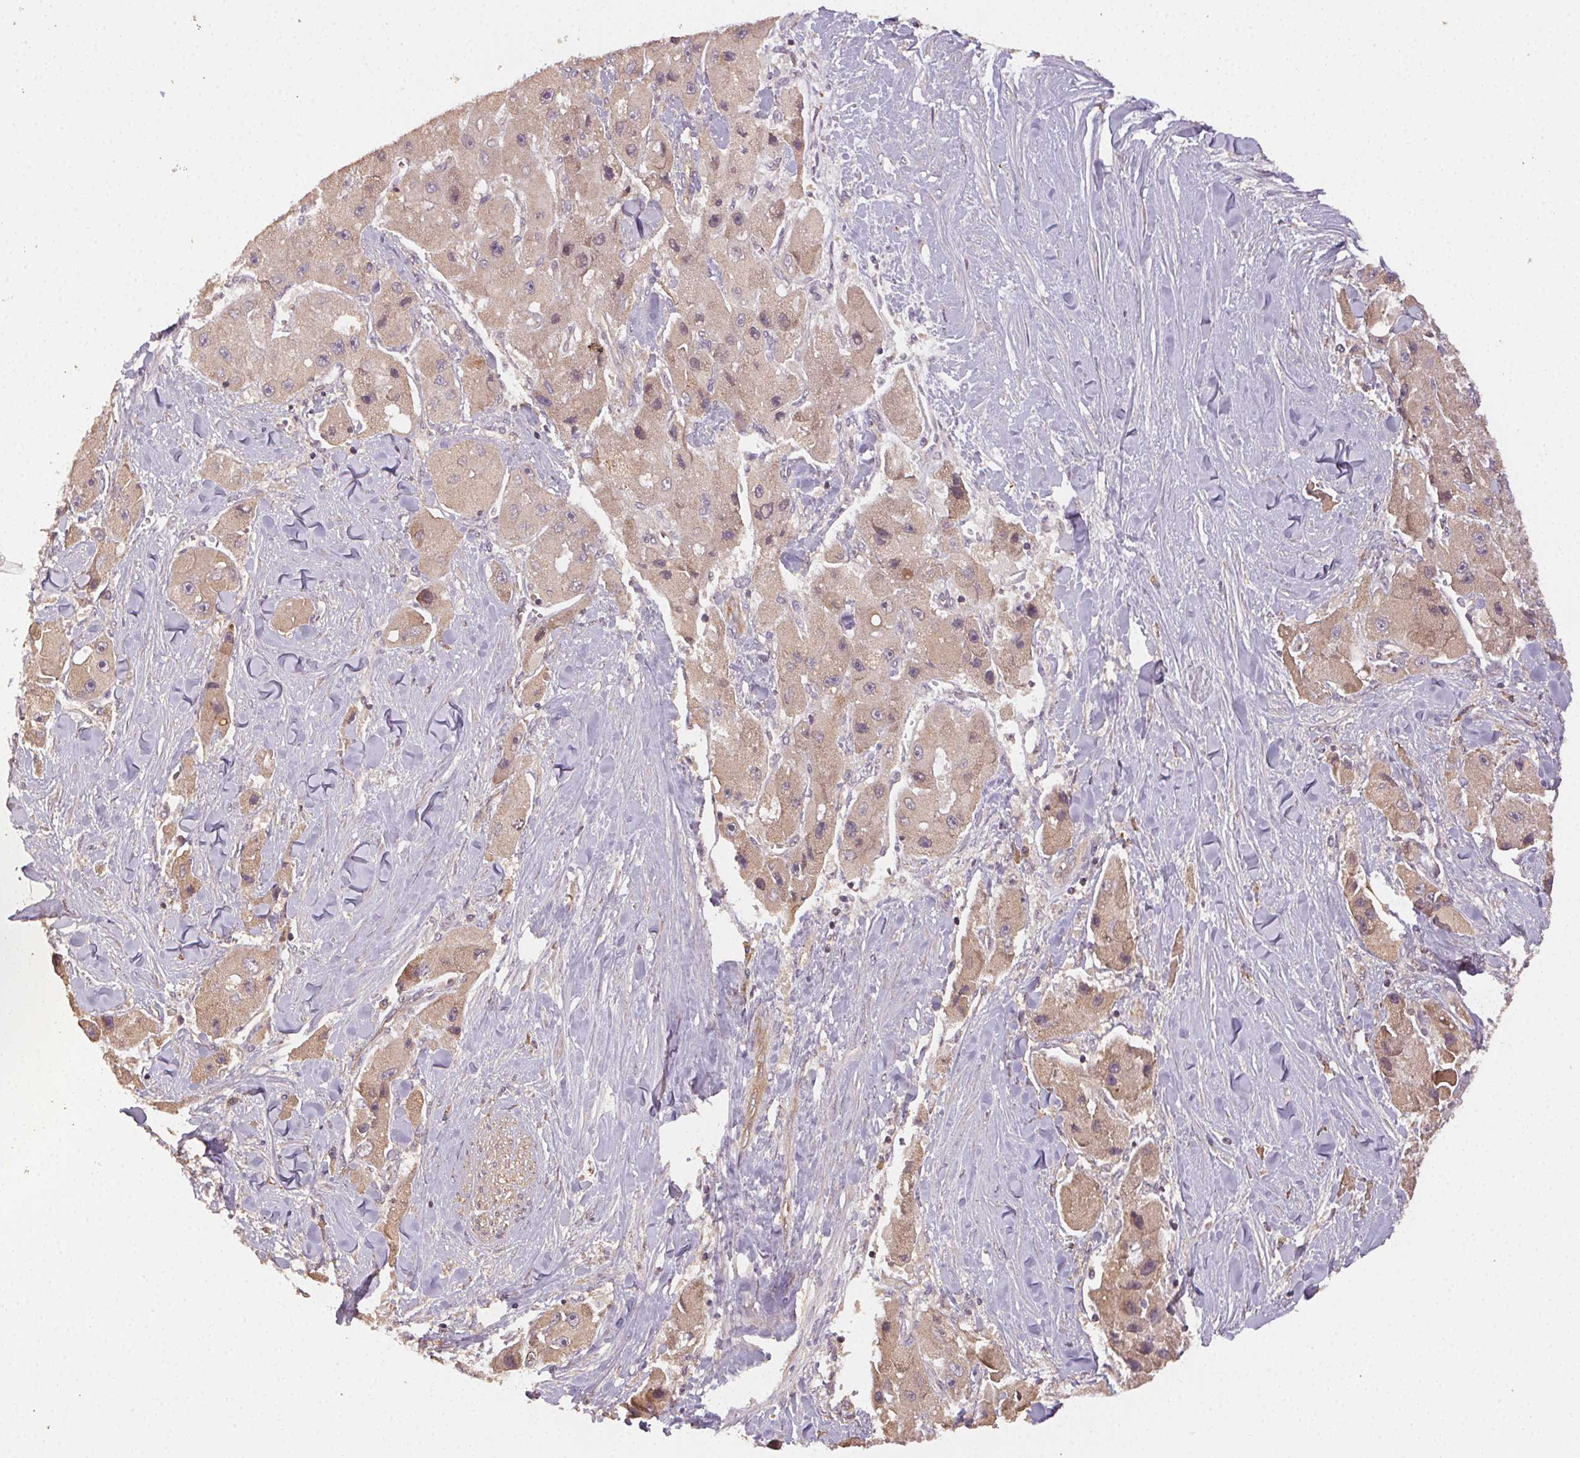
{"staining": {"intensity": "weak", "quantity": "25%-75%", "location": "cytoplasmic/membranous"}, "tissue": "liver cancer", "cell_type": "Tumor cells", "image_type": "cancer", "snomed": [{"axis": "morphology", "description": "Carcinoma, Hepatocellular, NOS"}, {"axis": "topography", "description": "Liver"}], "caption": "Liver cancer stained with immunohistochemistry (IHC) exhibits weak cytoplasmic/membranous staining in approximately 25%-75% of tumor cells.", "gene": "RALA", "patient": {"sex": "male", "age": 24}}